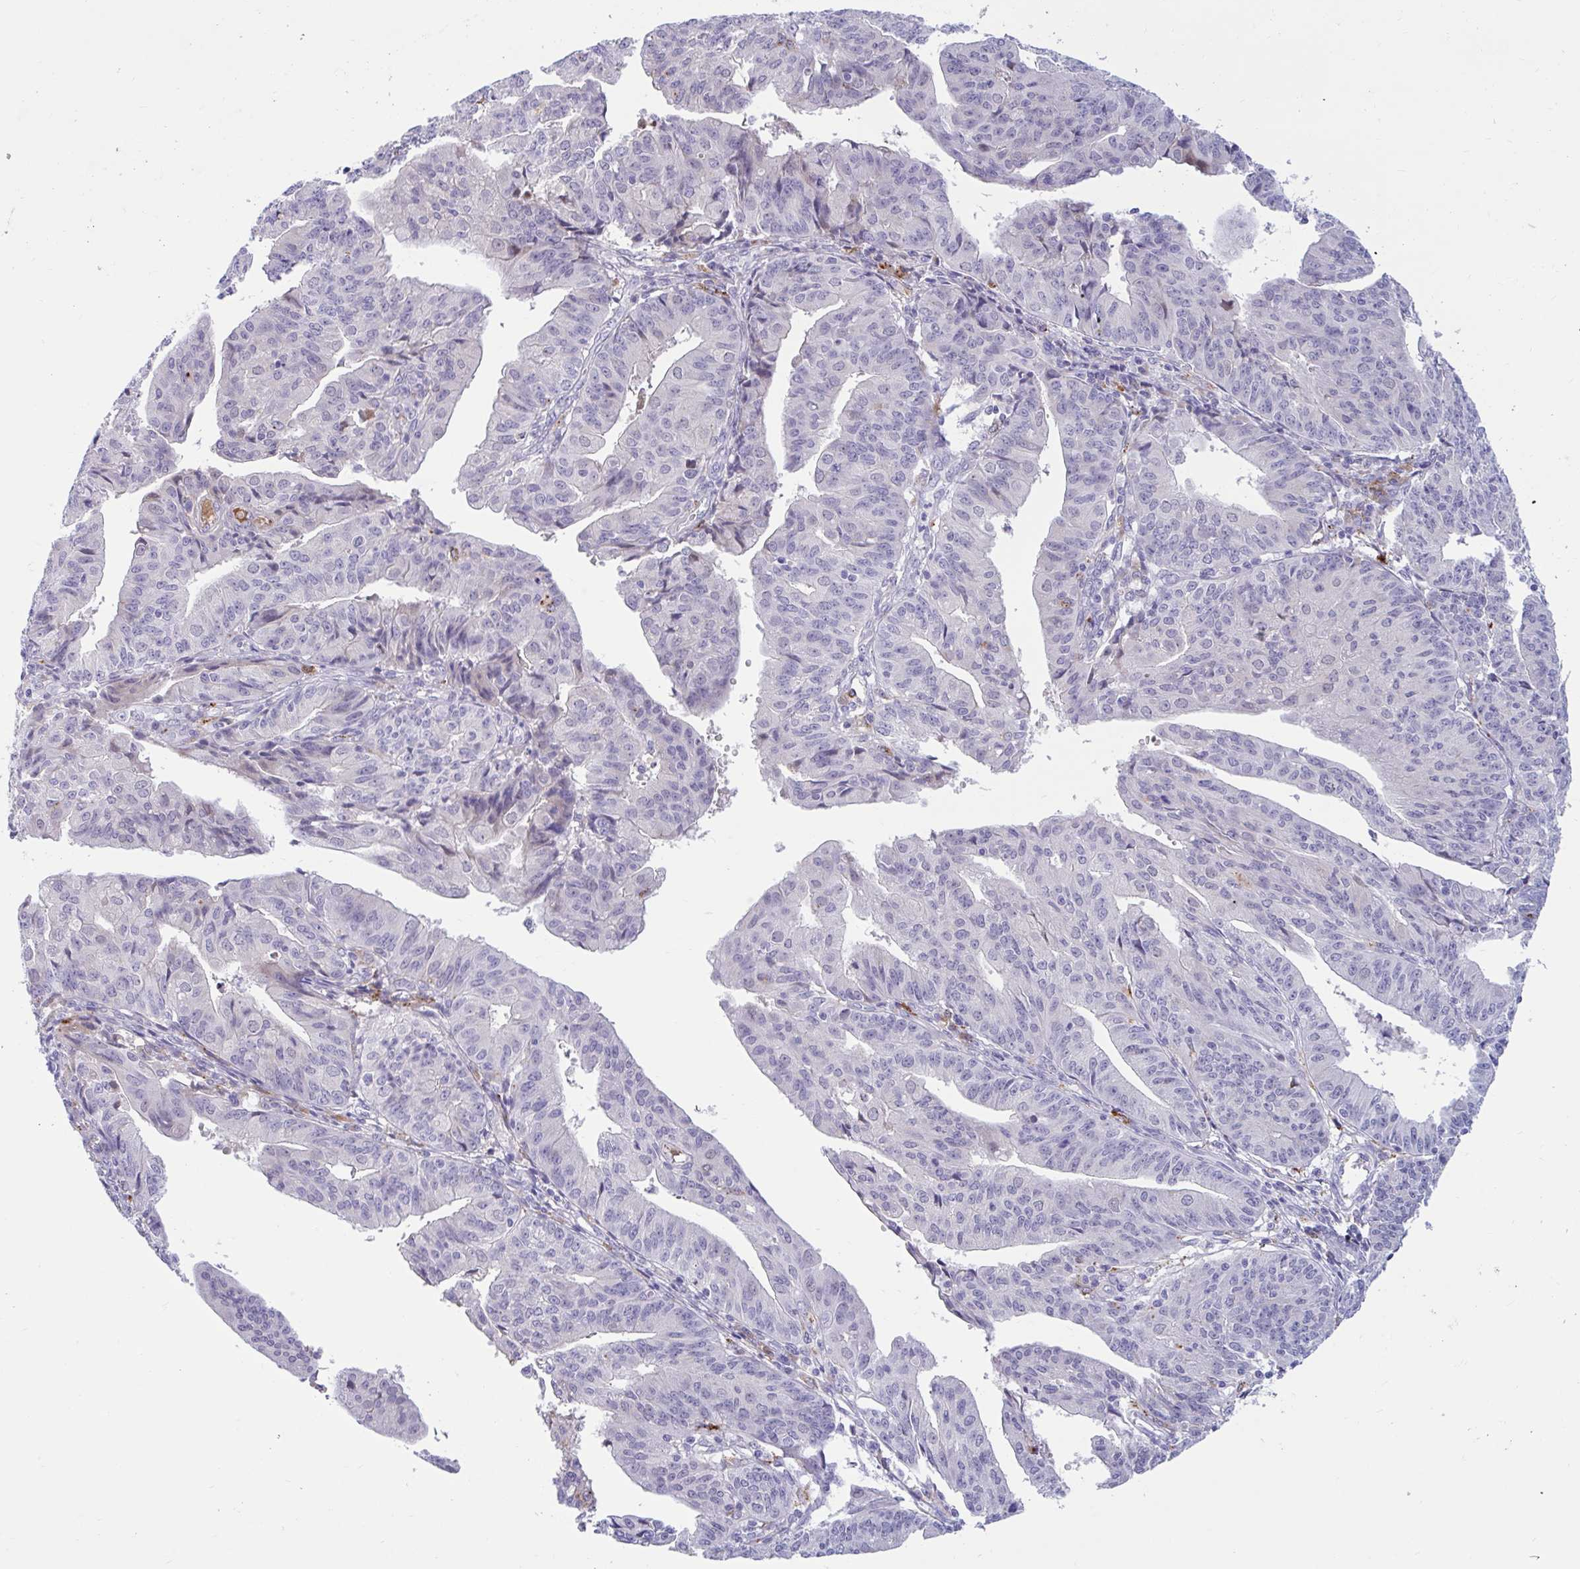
{"staining": {"intensity": "negative", "quantity": "none", "location": "none"}, "tissue": "endometrial cancer", "cell_type": "Tumor cells", "image_type": "cancer", "snomed": [{"axis": "morphology", "description": "Adenocarcinoma, NOS"}, {"axis": "topography", "description": "Endometrium"}], "caption": "High power microscopy histopathology image of an immunohistochemistry (IHC) histopathology image of adenocarcinoma (endometrial), revealing no significant positivity in tumor cells.", "gene": "FAM219B", "patient": {"sex": "female", "age": 56}}